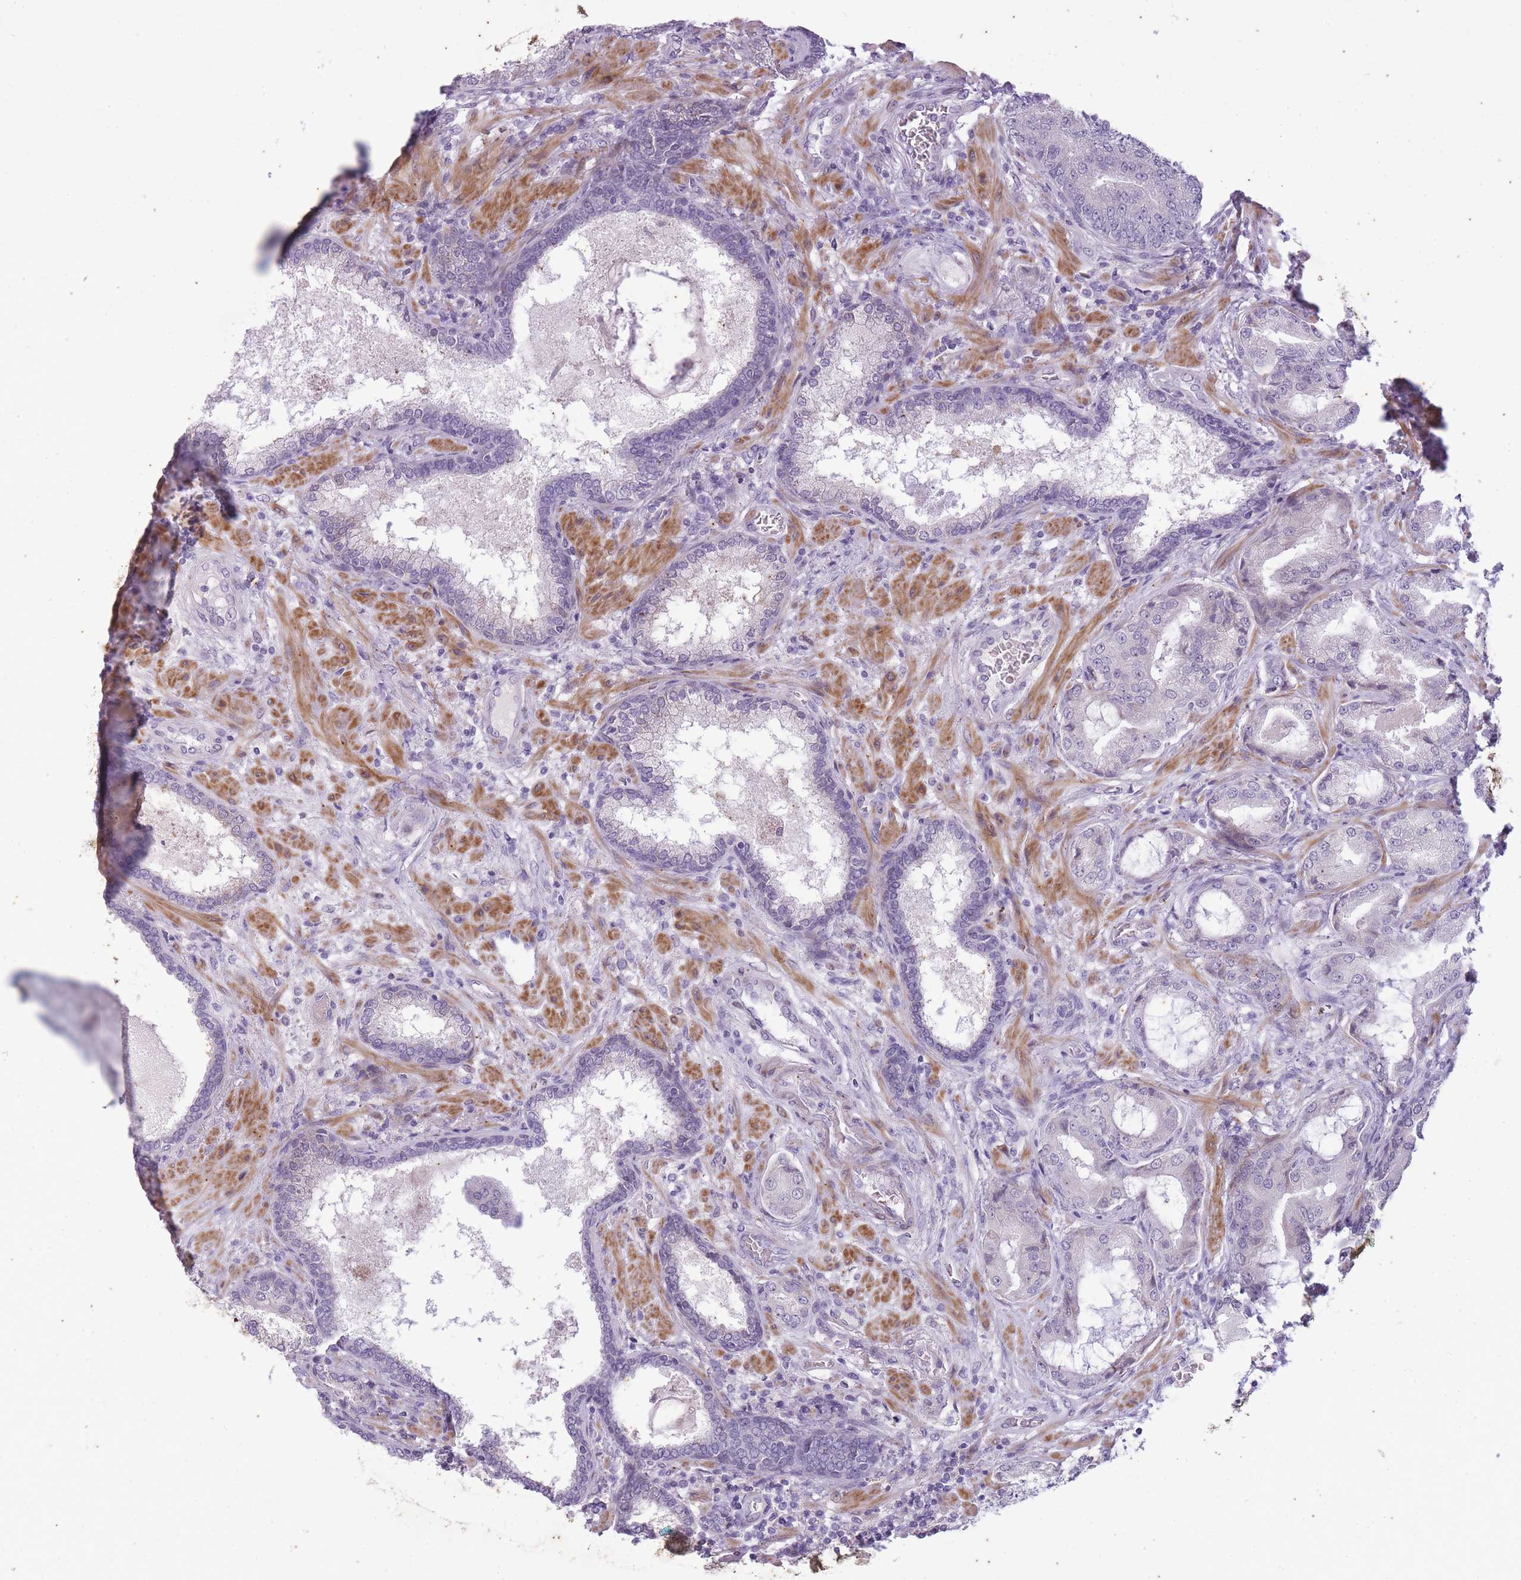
{"staining": {"intensity": "negative", "quantity": "none", "location": "none"}, "tissue": "prostate cancer", "cell_type": "Tumor cells", "image_type": "cancer", "snomed": [{"axis": "morphology", "description": "Adenocarcinoma, High grade"}, {"axis": "topography", "description": "Prostate"}], "caption": "Protein analysis of prostate adenocarcinoma (high-grade) shows no significant expression in tumor cells.", "gene": "CNTNAP3", "patient": {"sex": "male", "age": 68}}